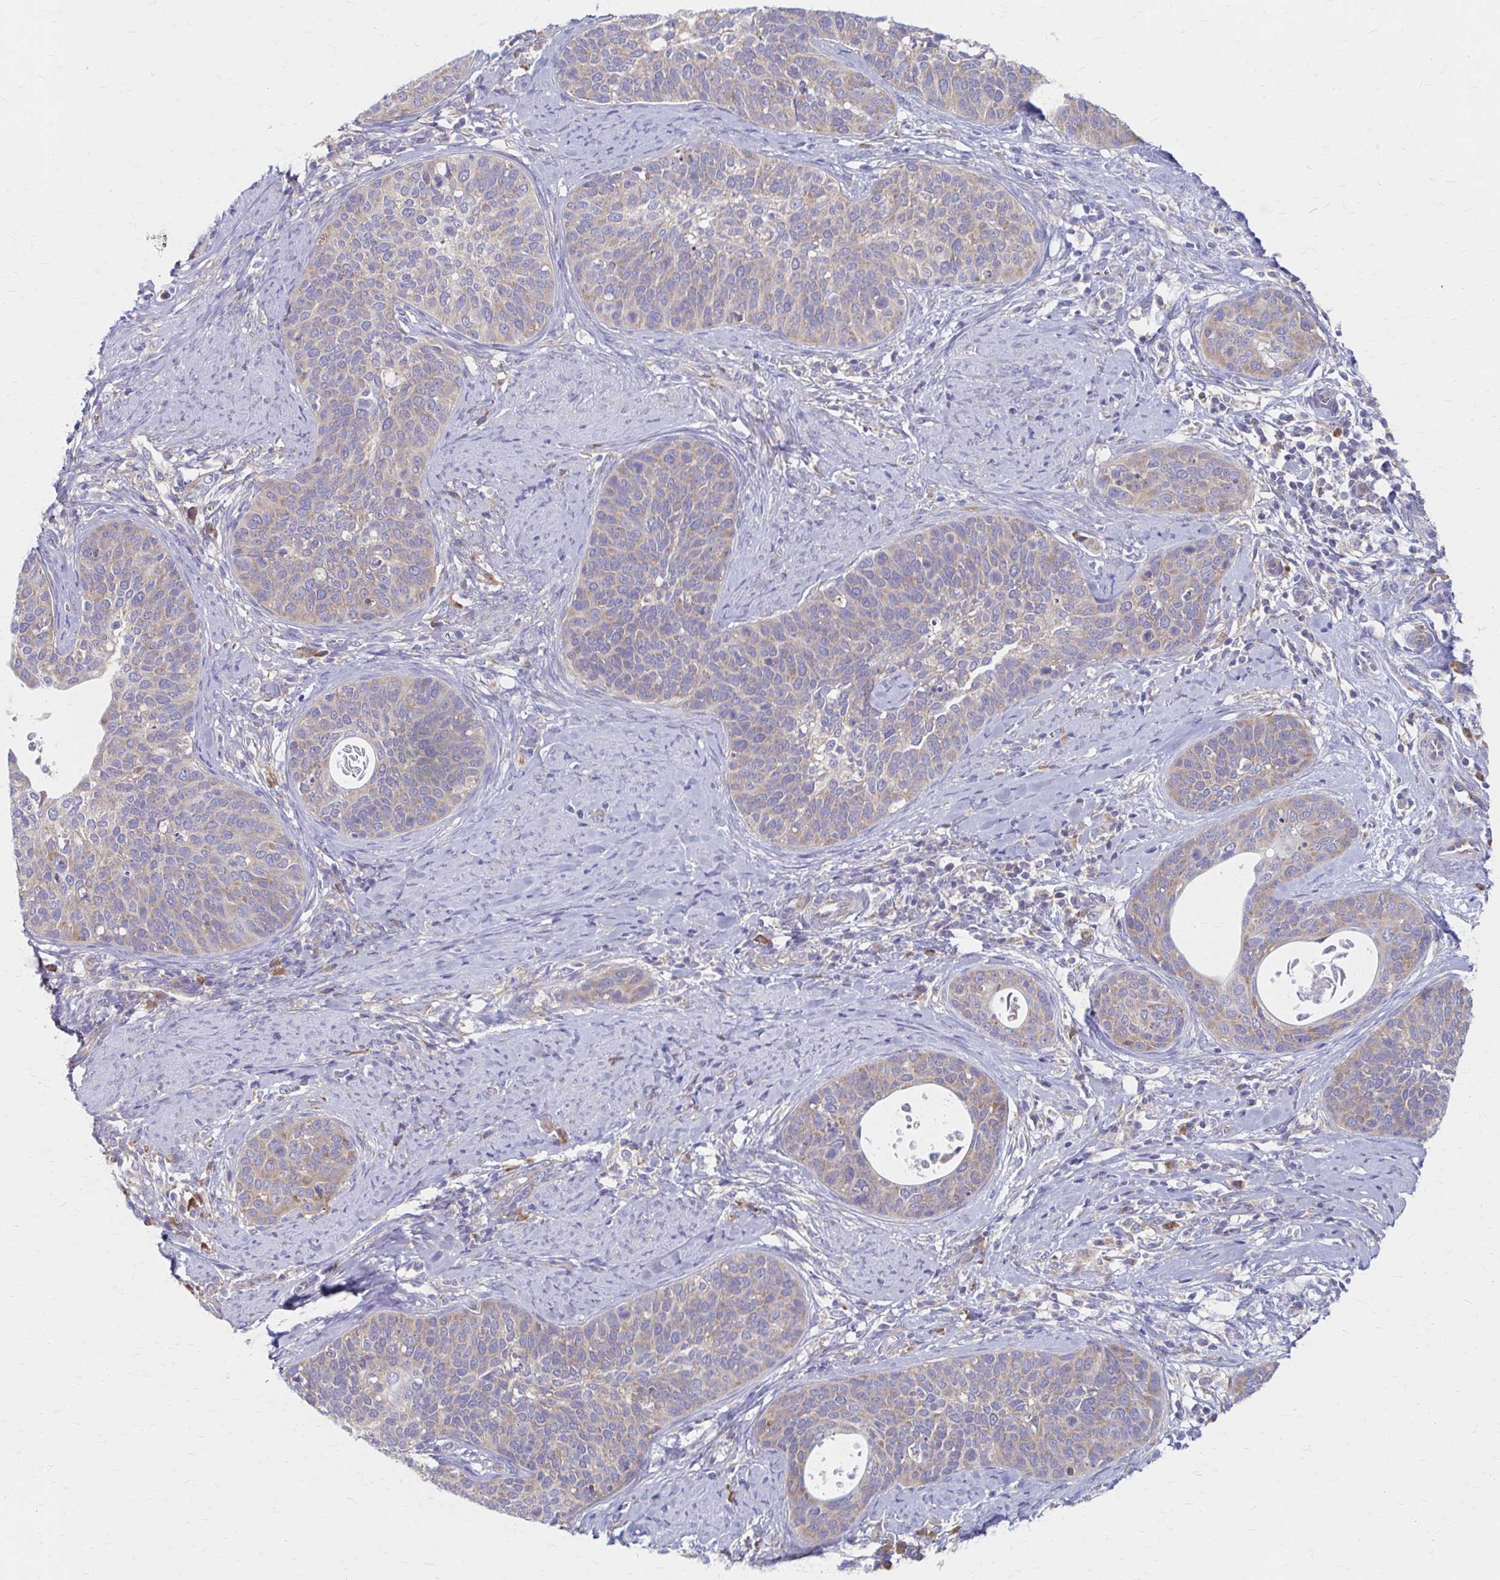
{"staining": {"intensity": "weak", "quantity": "25%-75%", "location": "cytoplasmic/membranous"}, "tissue": "cervical cancer", "cell_type": "Tumor cells", "image_type": "cancer", "snomed": [{"axis": "morphology", "description": "Squamous cell carcinoma, NOS"}, {"axis": "topography", "description": "Cervix"}], "caption": "Immunohistochemical staining of human squamous cell carcinoma (cervical) shows low levels of weak cytoplasmic/membranous staining in about 25%-75% of tumor cells.", "gene": "RPL27A", "patient": {"sex": "female", "age": 69}}